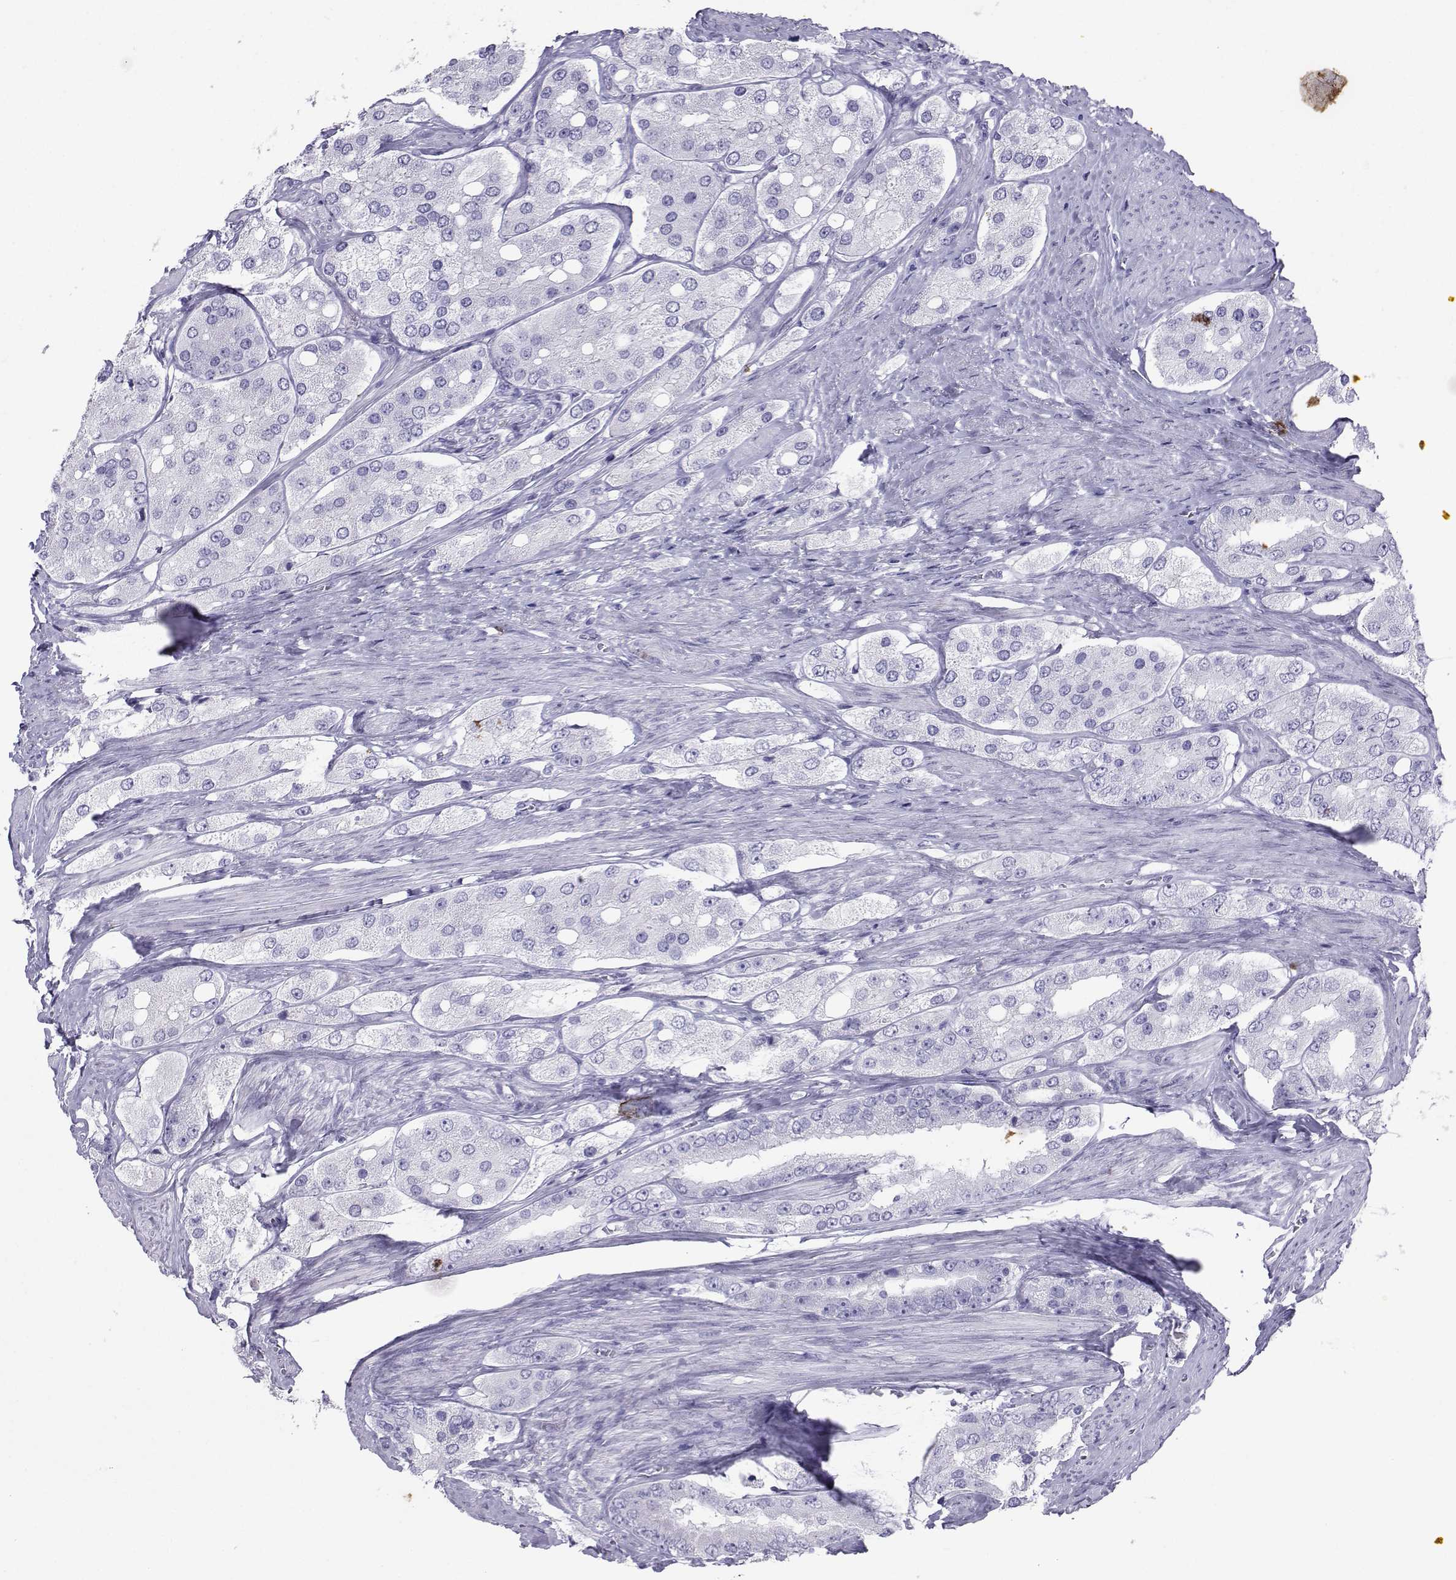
{"staining": {"intensity": "negative", "quantity": "none", "location": "none"}, "tissue": "prostate cancer", "cell_type": "Tumor cells", "image_type": "cancer", "snomed": [{"axis": "morphology", "description": "Adenocarcinoma, Low grade"}, {"axis": "topography", "description": "Prostate"}], "caption": "This is a histopathology image of immunohistochemistry staining of low-grade adenocarcinoma (prostate), which shows no expression in tumor cells.", "gene": "LORICRIN", "patient": {"sex": "male", "age": 69}}